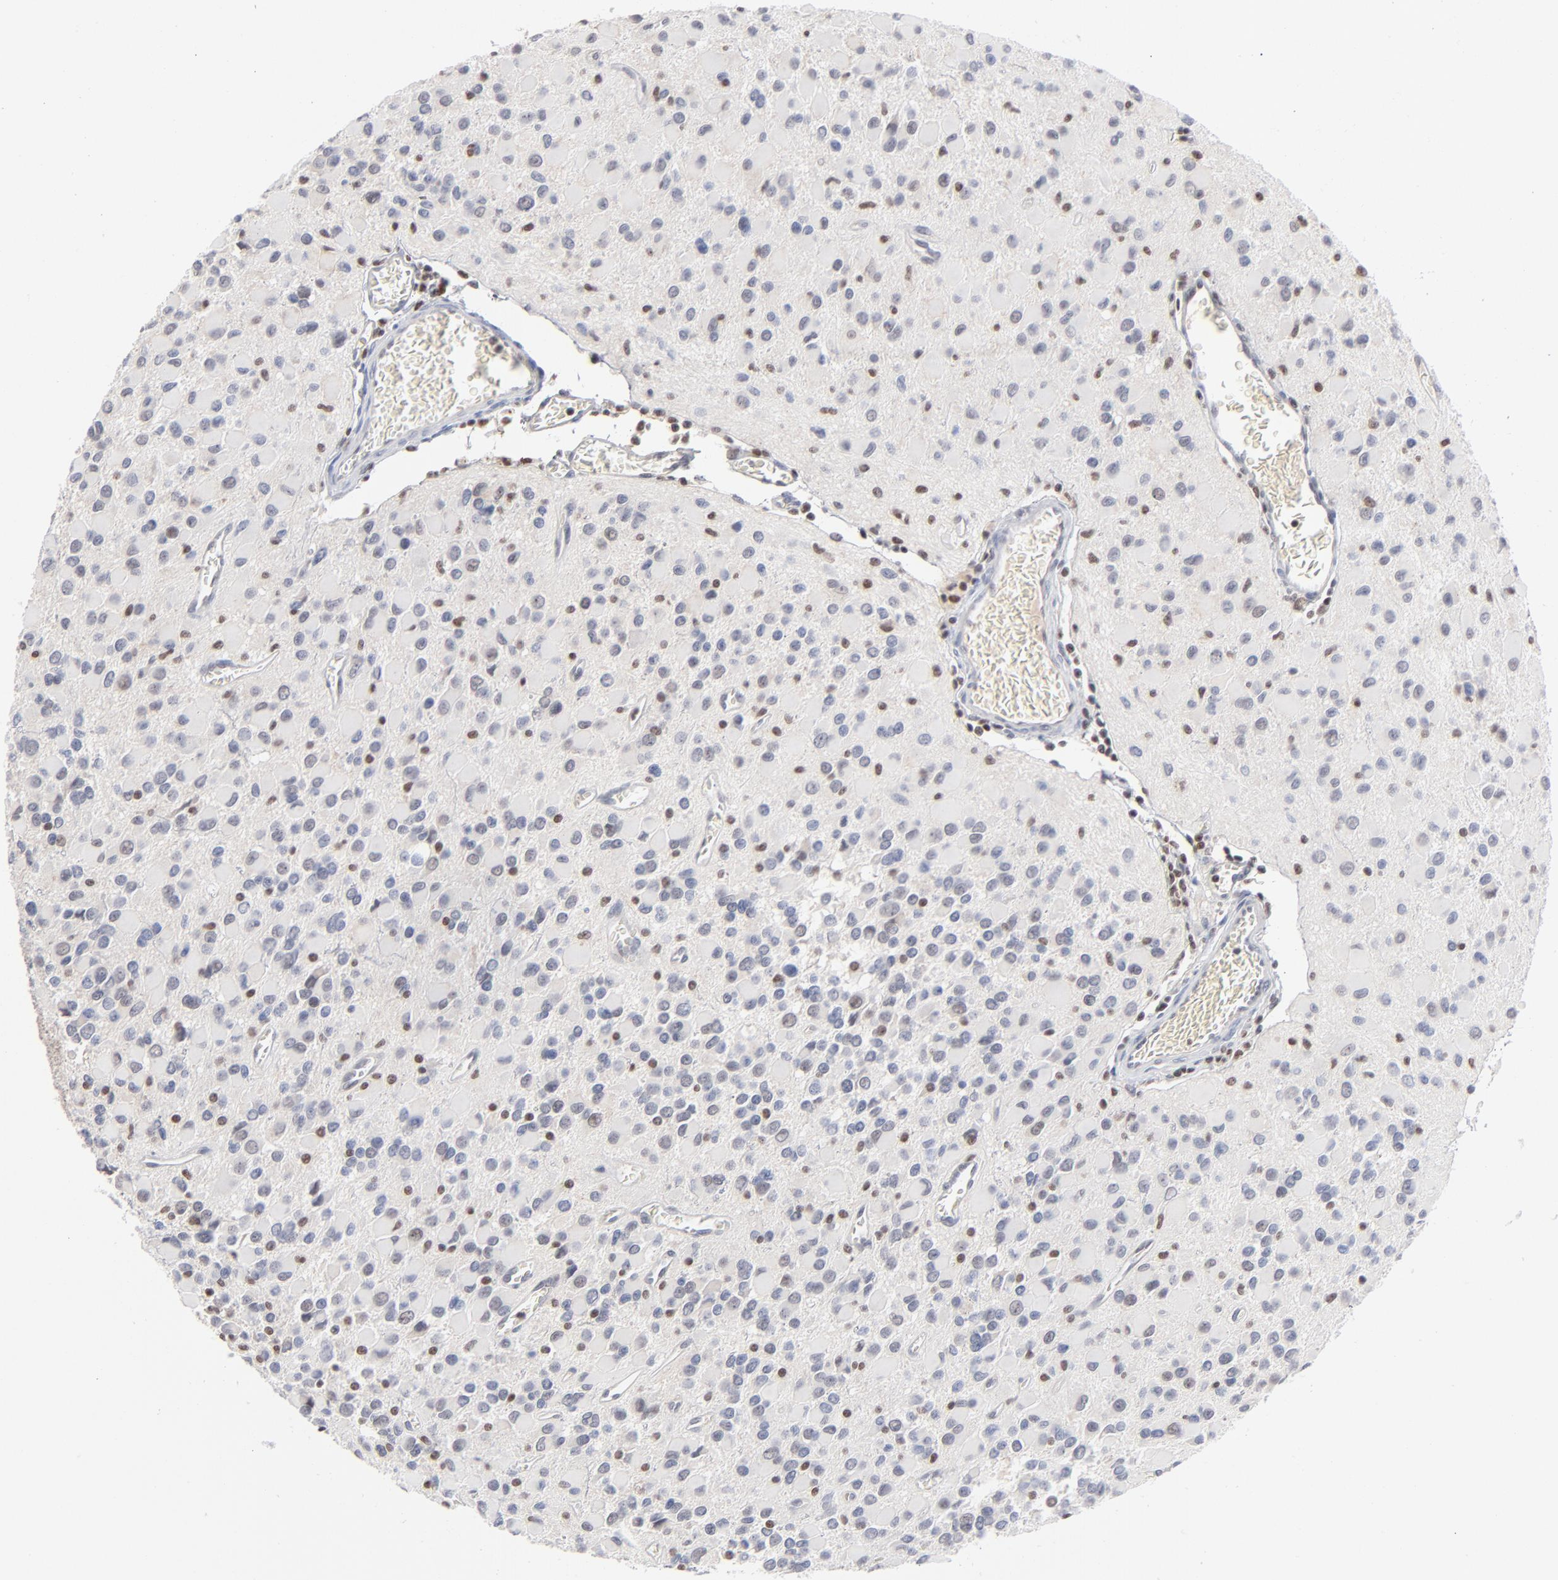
{"staining": {"intensity": "weak", "quantity": "<25%", "location": "nuclear"}, "tissue": "glioma", "cell_type": "Tumor cells", "image_type": "cancer", "snomed": [{"axis": "morphology", "description": "Glioma, malignant, Low grade"}, {"axis": "topography", "description": "Brain"}], "caption": "Photomicrograph shows no significant protein positivity in tumor cells of glioma.", "gene": "MAX", "patient": {"sex": "male", "age": 42}}